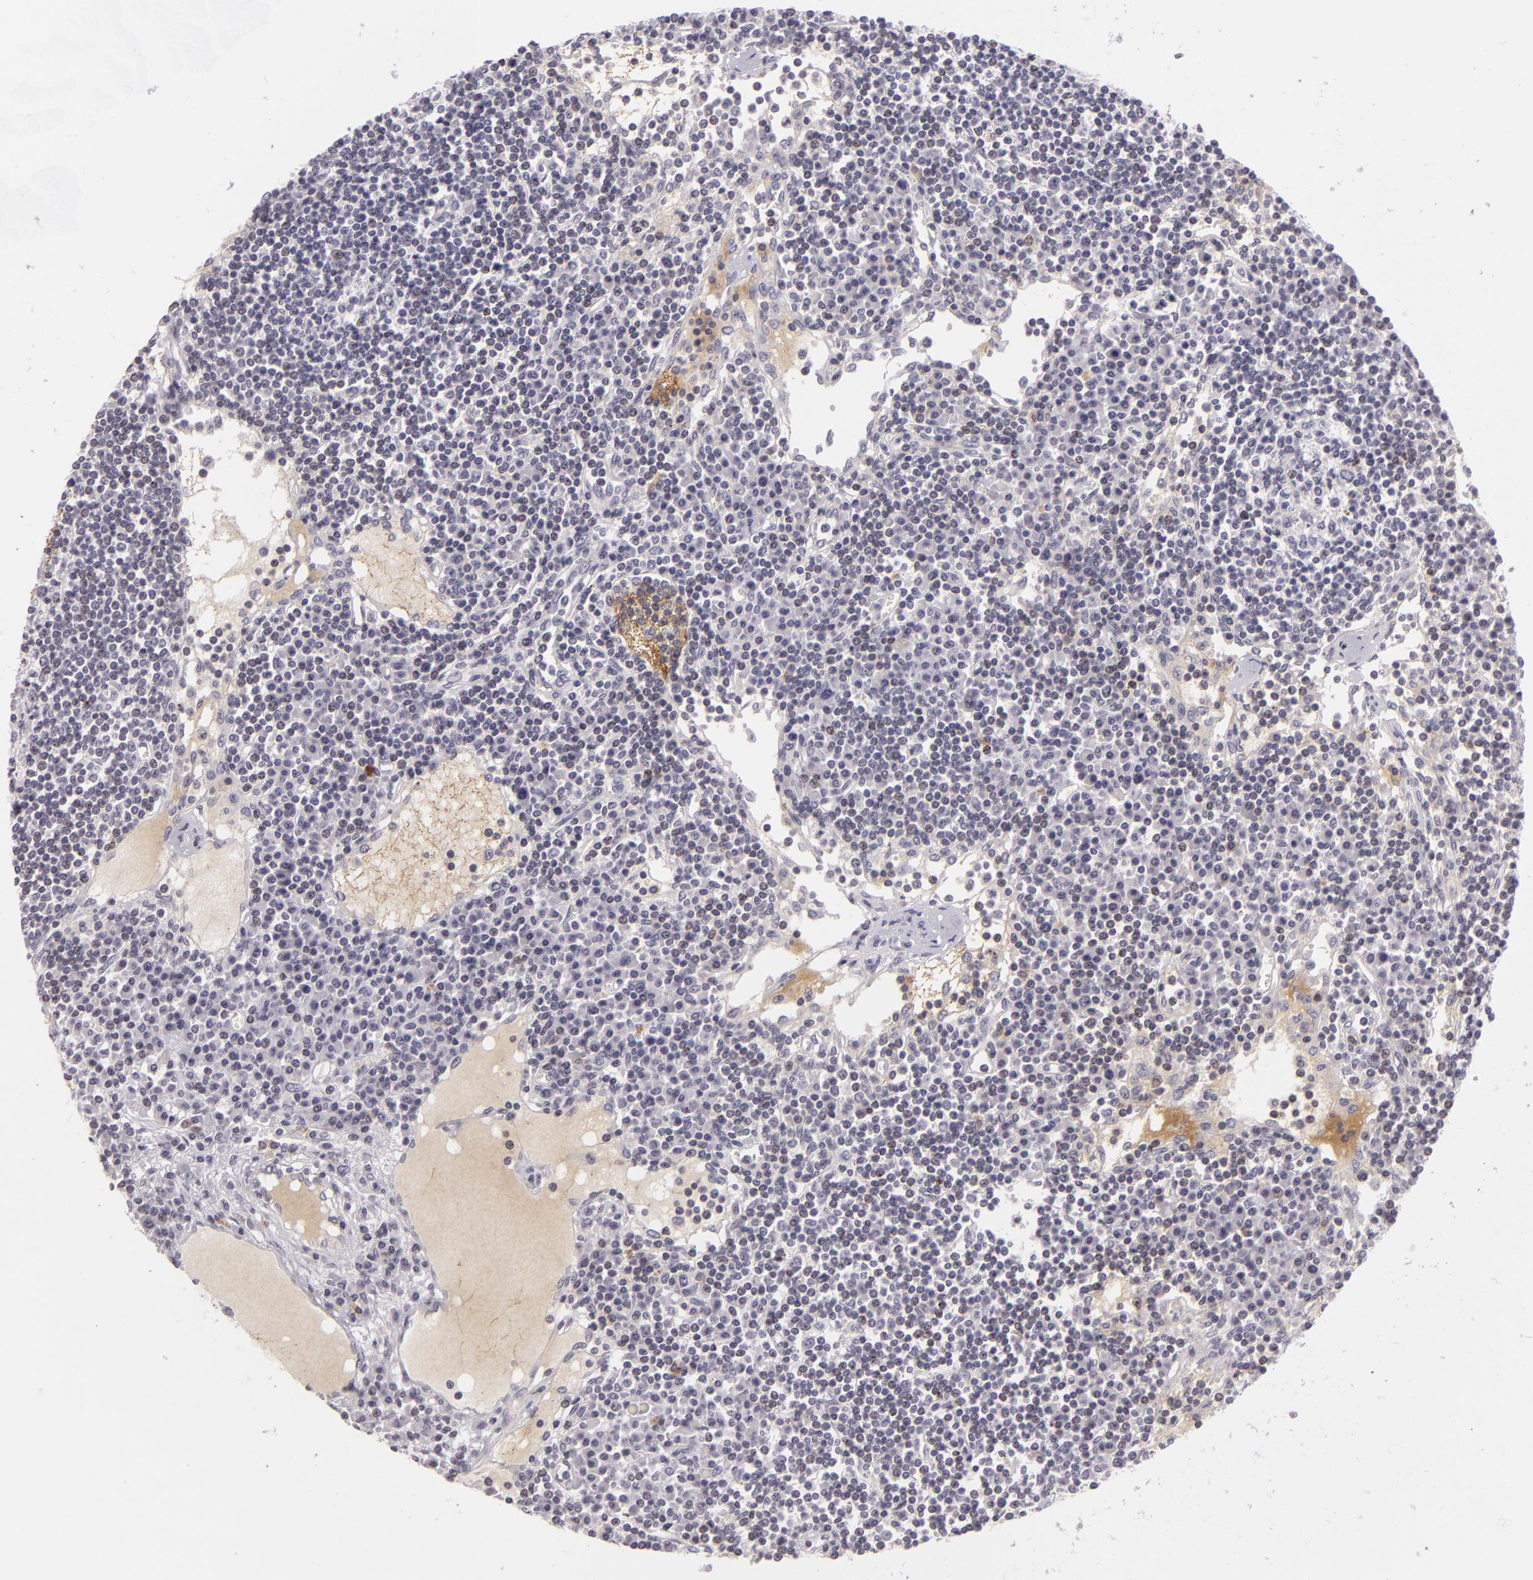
{"staining": {"intensity": "negative", "quantity": "none", "location": "none"}, "tissue": "lymph node", "cell_type": "Germinal center cells", "image_type": "normal", "snomed": [{"axis": "morphology", "description": "Normal tissue, NOS"}, {"axis": "topography", "description": "Lymph node"}], "caption": "IHC photomicrograph of benign lymph node: human lymph node stained with DAB (3,3'-diaminobenzidine) exhibits no significant protein expression in germinal center cells. (Brightfield microscopy of DAB immunohistochemistry at high magnification).", "gene": "CTNNB1", "patient": {"sex": "female", "age": 62}}